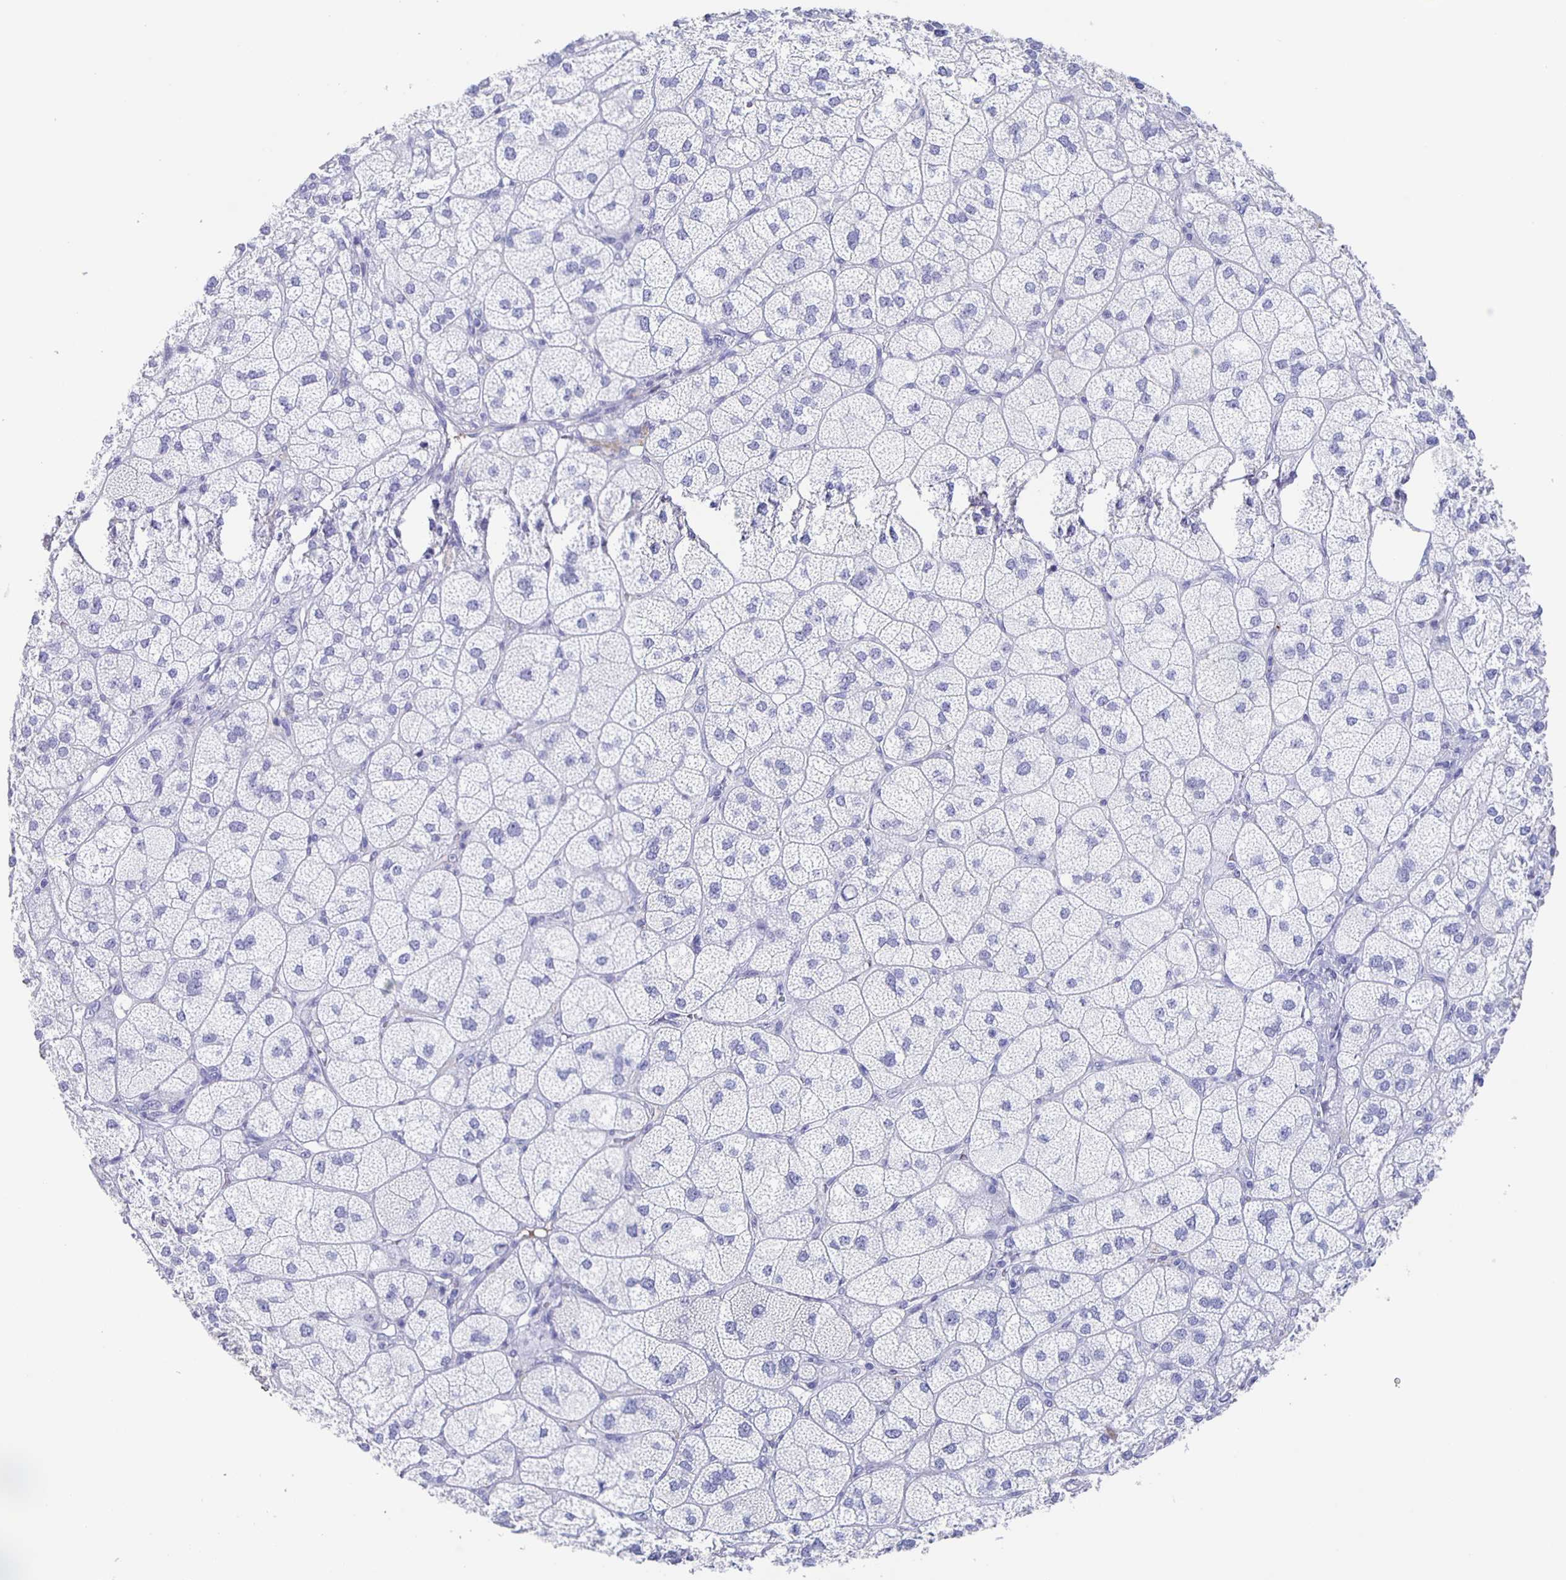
{"staining": {"intensity": "negative", "quantity": "none", "location": "none"}, "tissue": "adrenal gland", "cell_type": "Glandular cells", "image_type": "normal", "snomed": [{"axis": "morphology", "description": "Normal tissue, NOS"}, {"axis": "topography", "description": "Adrenal gland"}], "caption": "Glandular cells are negative for brown protein staining in benign adrenal gland. (DAB IHC, high magnification).", "gene": "FGA", "patient": {"sex": "female", "age": 60}}